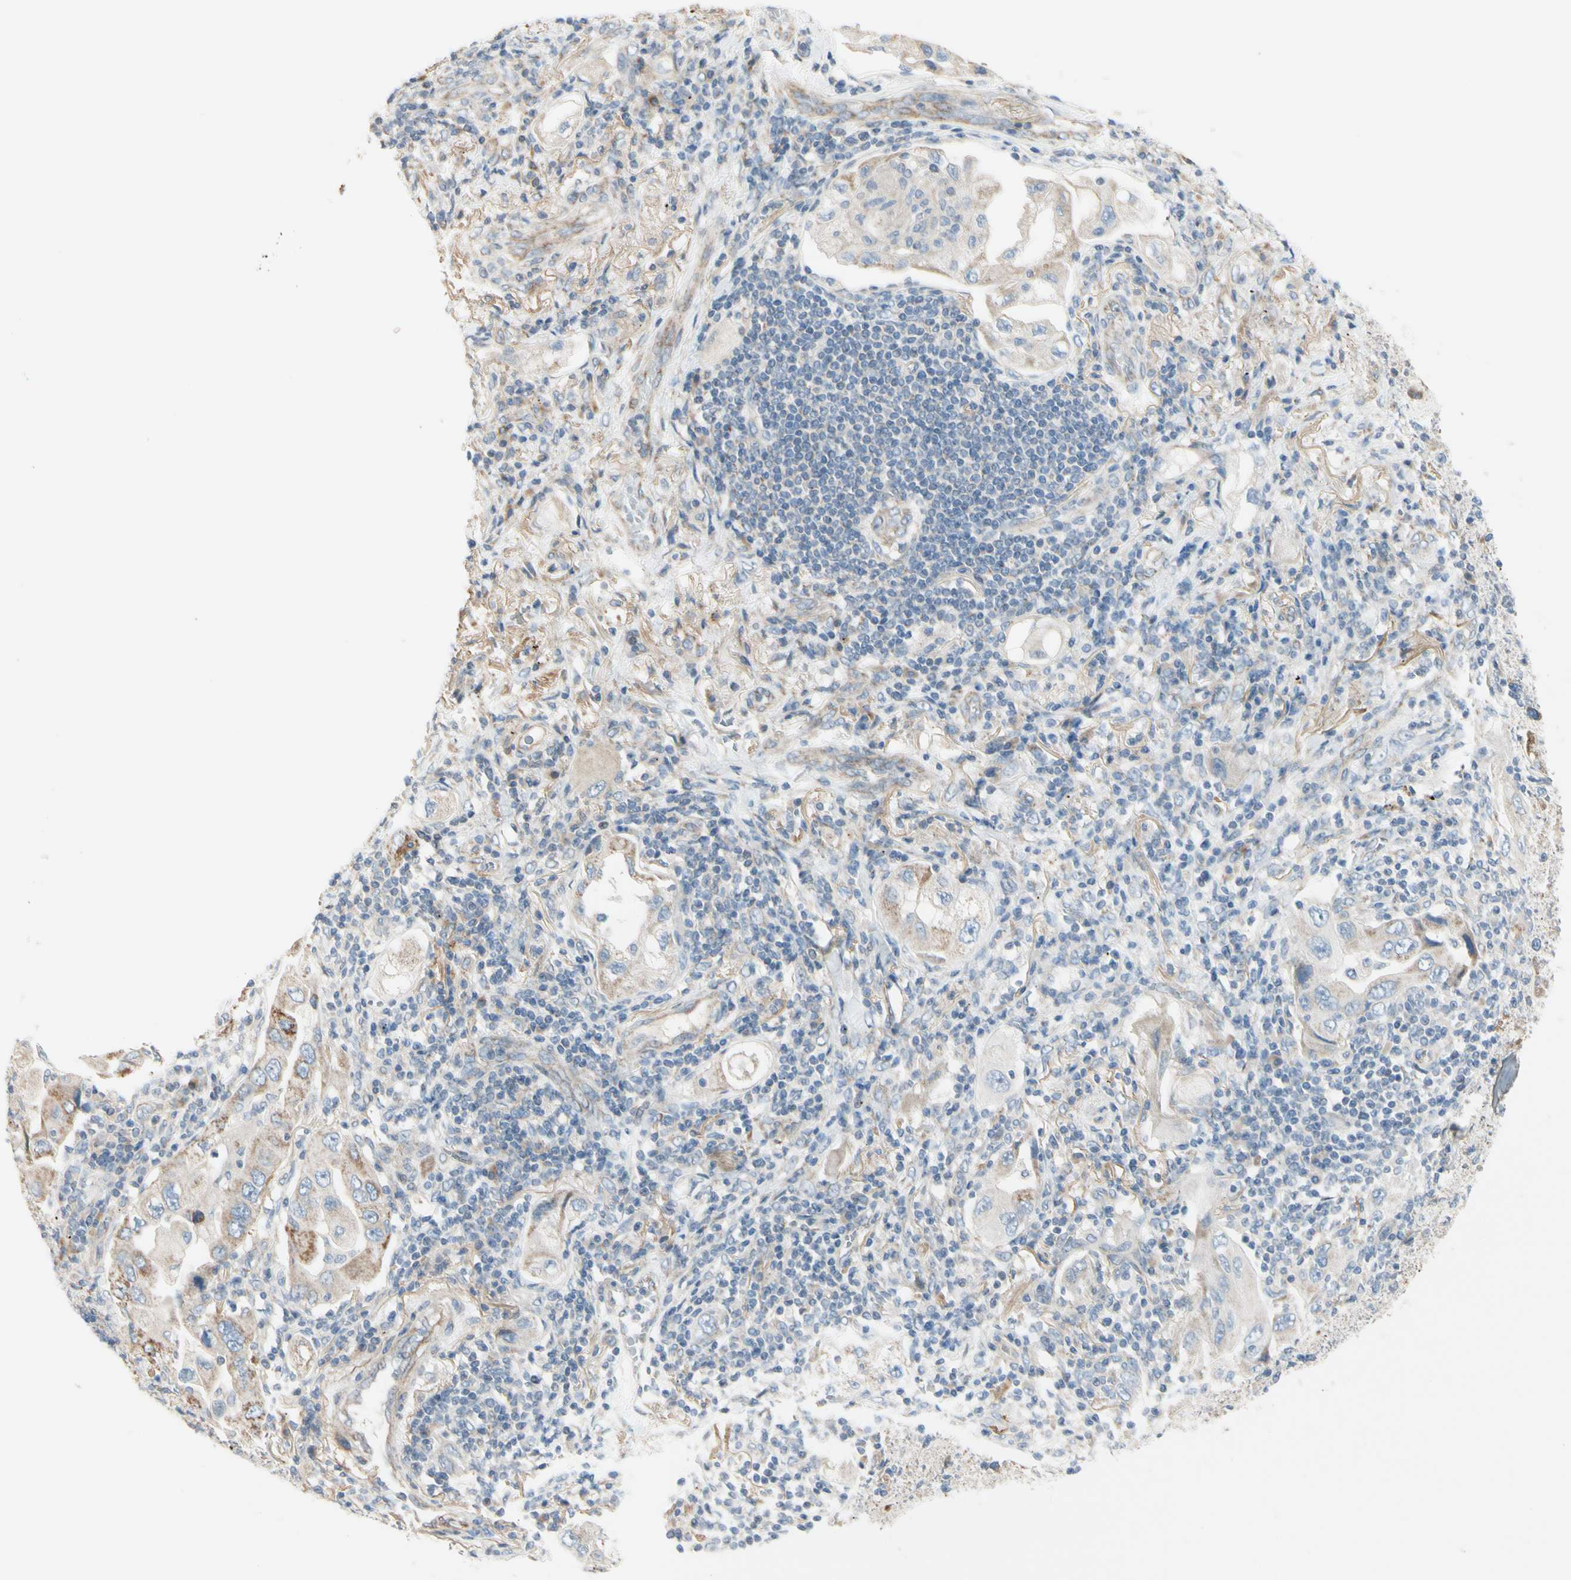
{"staining": {"intensity": "weak", "quantity": ">75%", "location": "cytoplasmic/membranous"}, "tissue": "lung cancer", "cell_type": "Tumor cells", "image_type": "cancer", "snomed": [{"axis": "morphology", "description": "Adenocarcinoma, NOS"}, {"axis": "topography", "description": "Lung"}], "caption": "A photomicrograph of human lung adenocarcinoma stained for a protein shows weak cytoplasmic/membranous brown staining in tumor cells.", "gene": "EPHA3", "patient": {"sex": "female", "age": 65}}